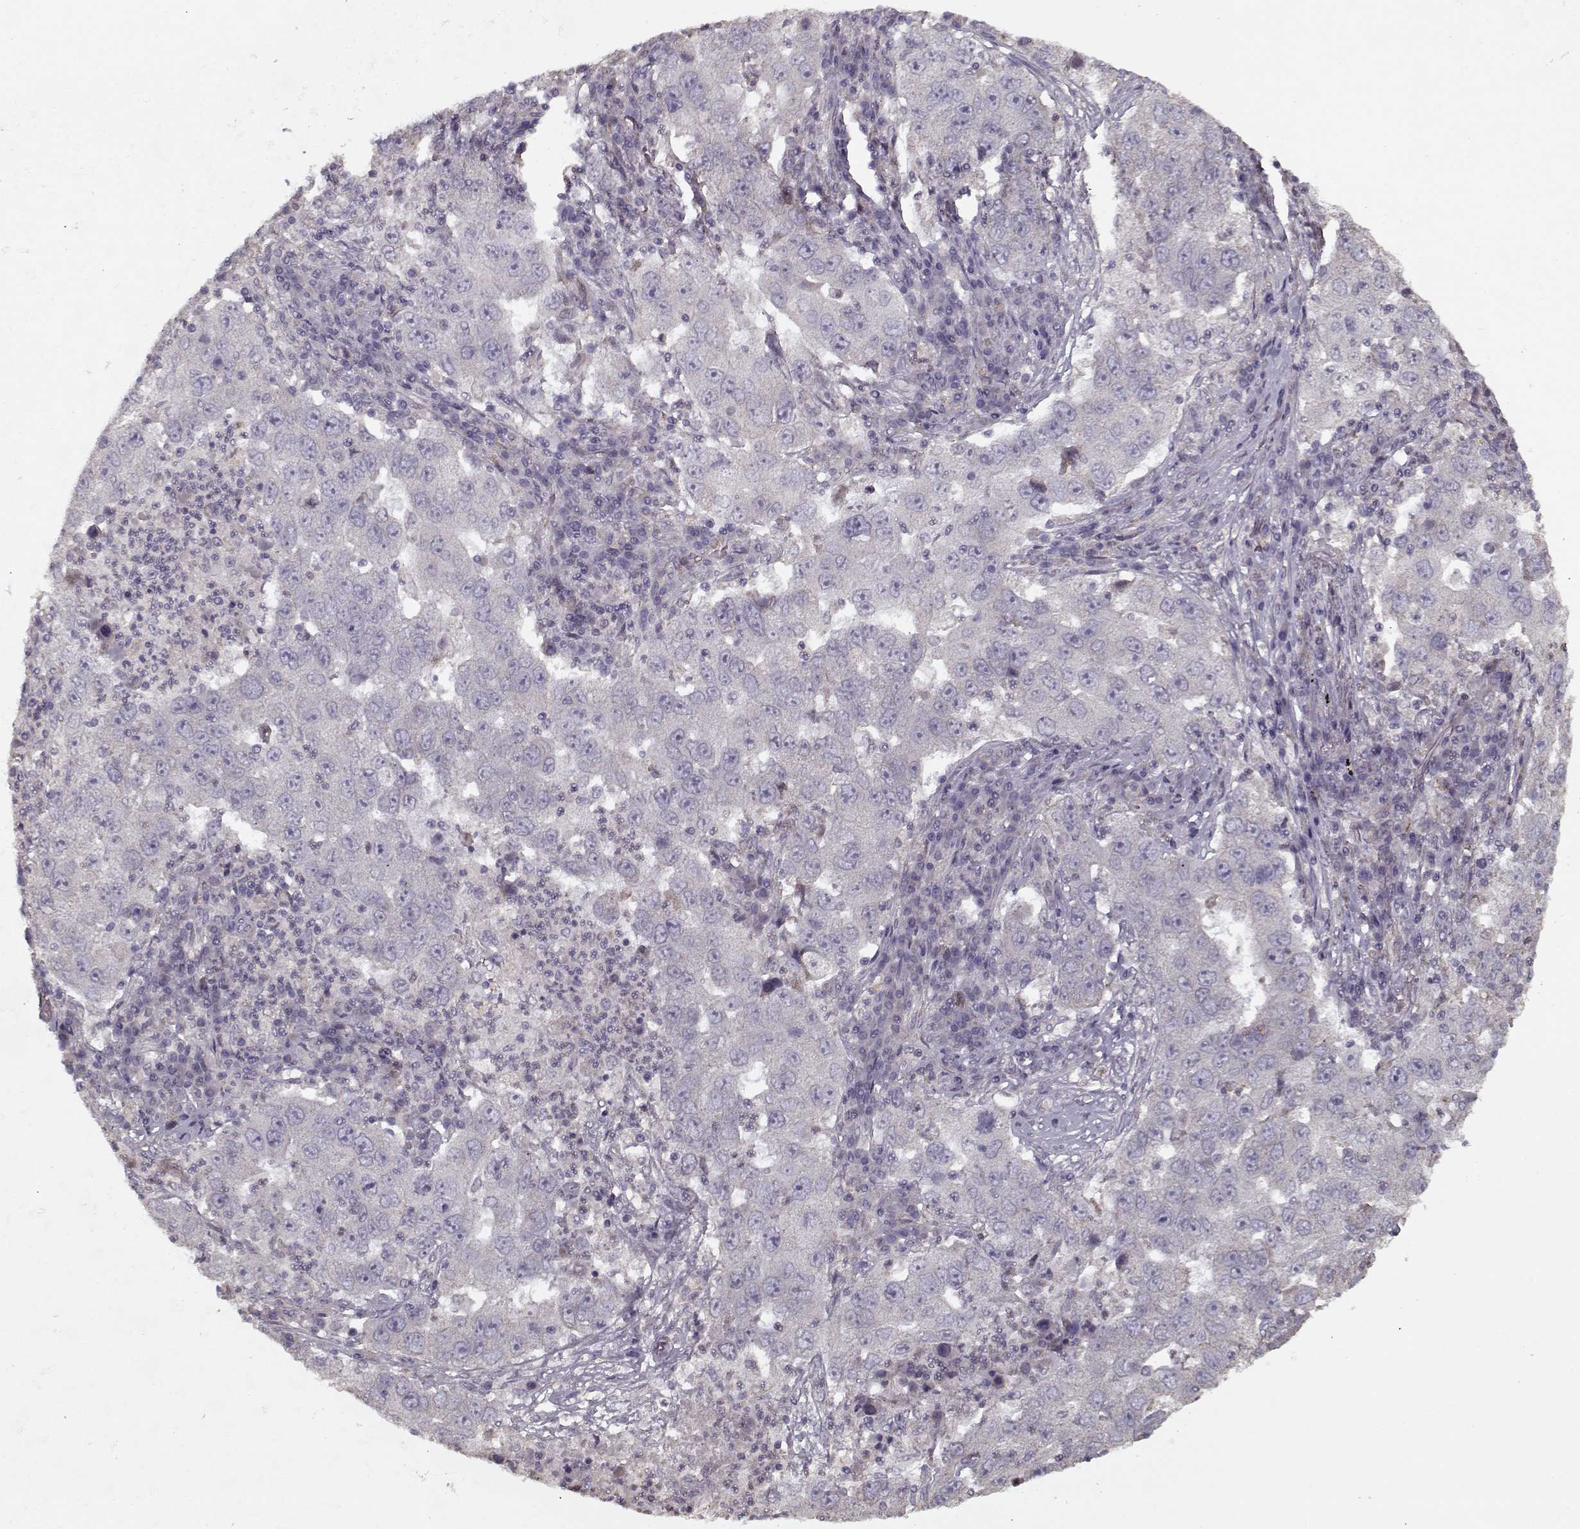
{"staining": {"intensity": "negative", "quantity": "none", "location": "none"}, "tissue": "lung cancer", "cell_type": "Tumor cells", "image_type": "cancer", "snomed": [{"axis": "morphology", "description": "Adenocarcinoma, NOS"}, {"axis": "topography", "description": "Lung"}], "caption": "Immunohistochemical staining of lung cancer (adenocarcinoma) exhibits no significant staining in tumor cells.", "gene": "LAMA2", "patient": {"sex": "male", "age": 73}}